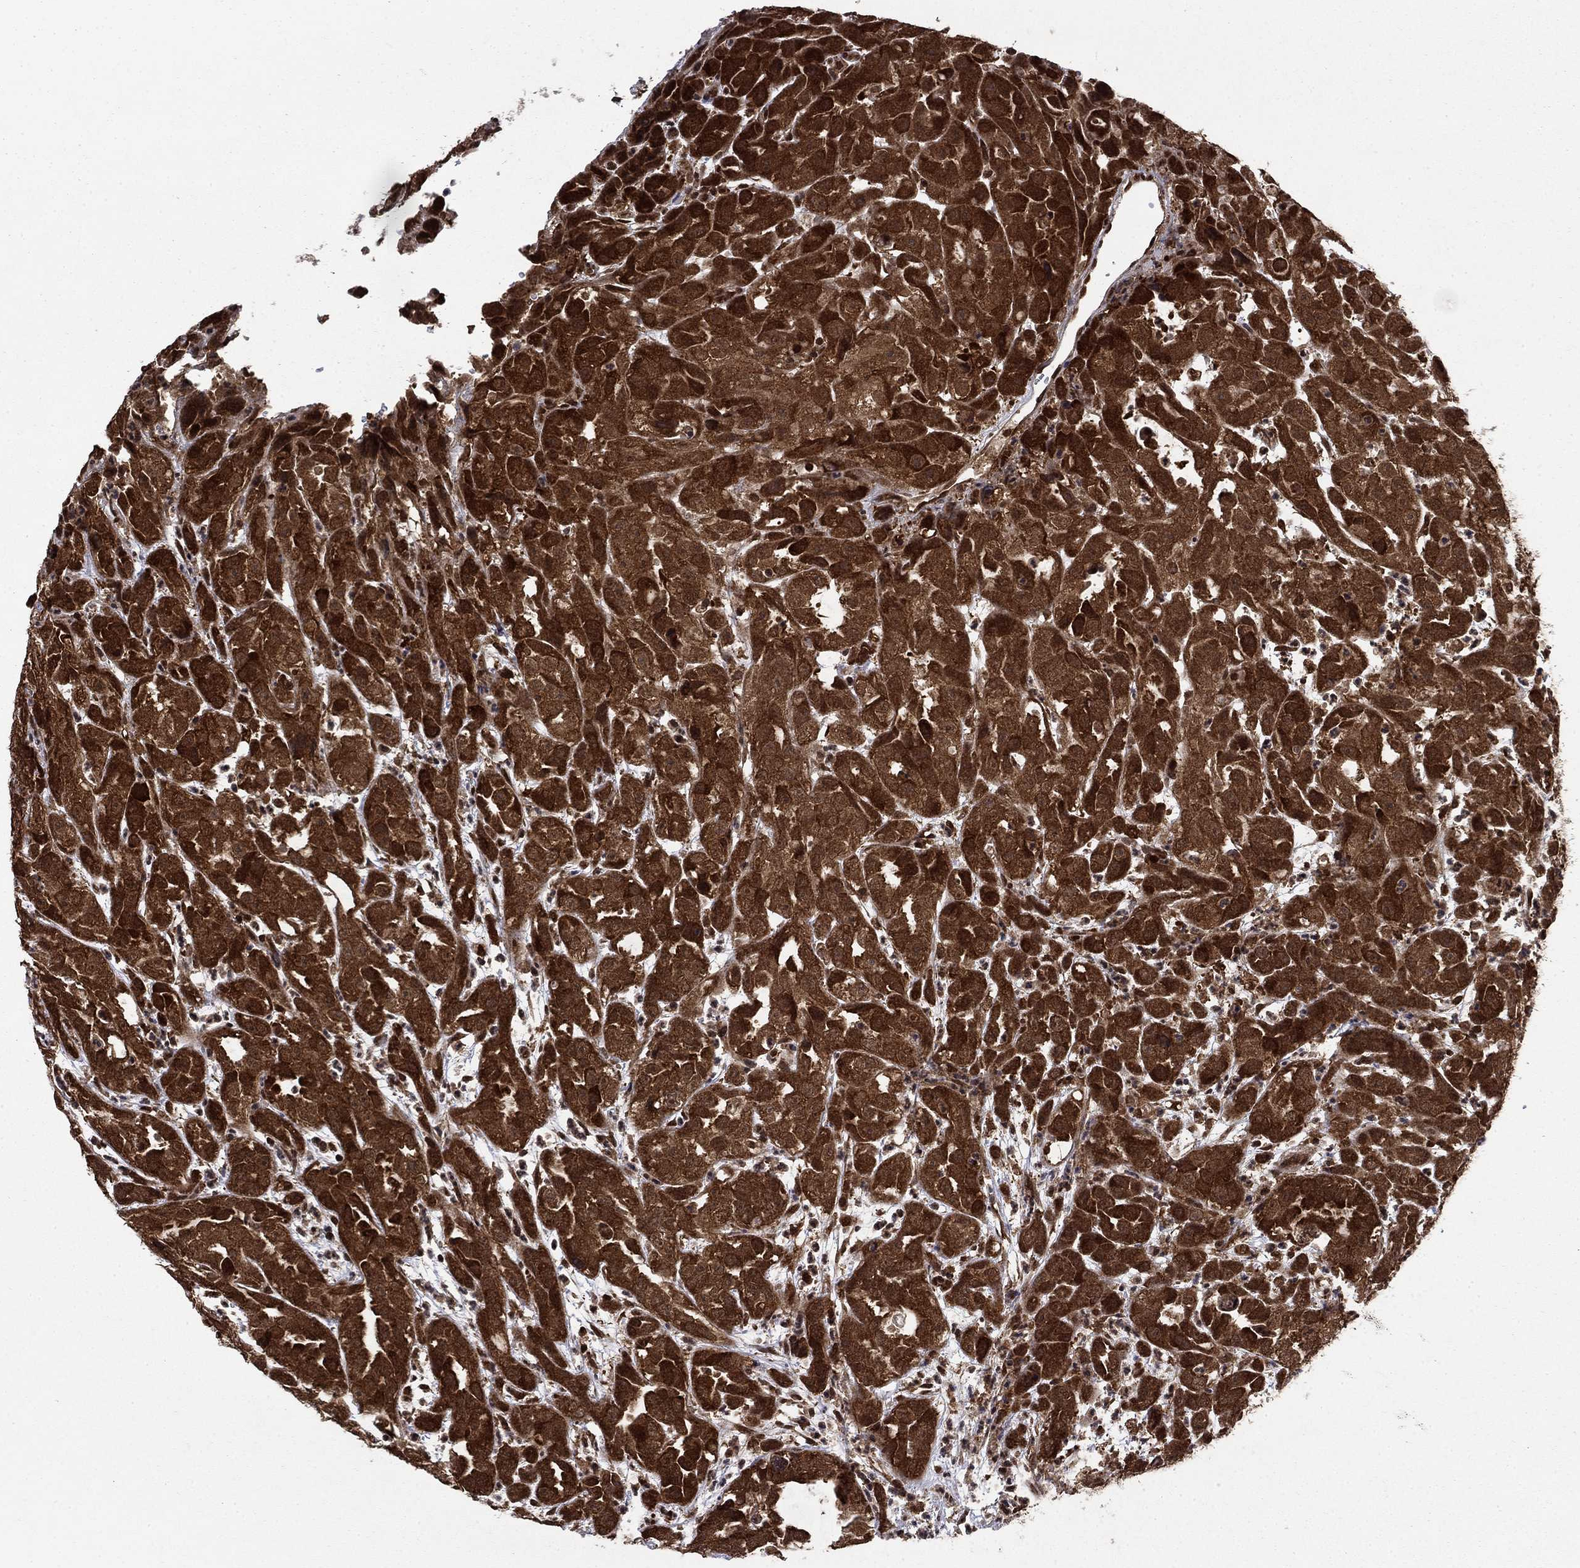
{"staining": {"intensity": "strong", "quantity": ">75%", "location": "cytoplasmic/membranous"}, "tissue": "urothelial cancer", "cell_type": "Tumor cells", "image_type": "cancer", "snomed": [{"axis": "morphology", "description": "Urothelial carcinoma, High grade"}, {"axis": "topography", "description": "Urinary bladder"}], "caption": "Immunohistochemical staining of high-grade urothelial carcinoma reveals strong cytoplasmic/membranous protein expression in about >75% of tumor cells.", "gene": "DNAJA1", "patient": {"sex": "female", "age": 41}}